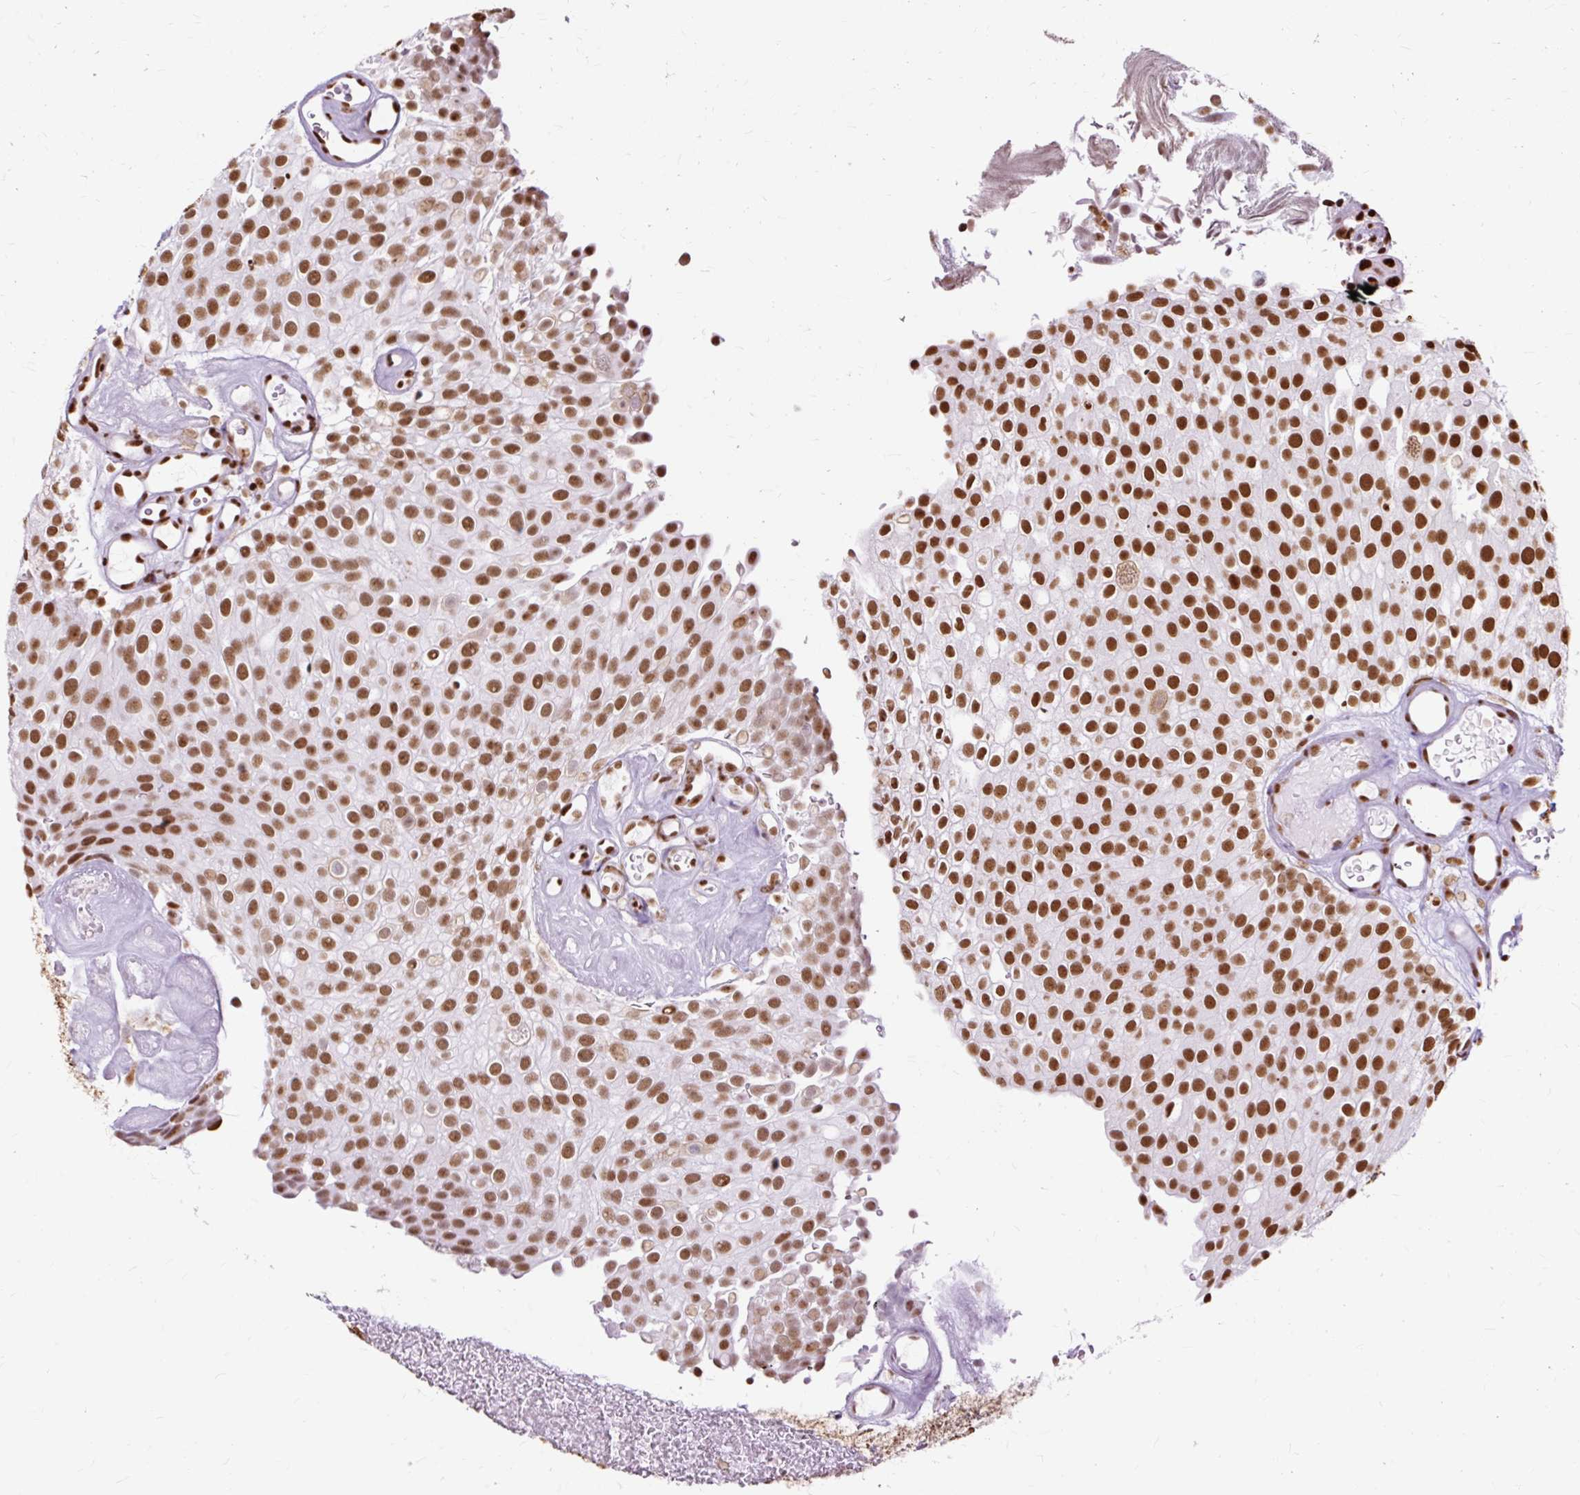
{"staining": {"intensity": "strong", "quantity": ">75%", "location": "nuclear"}, "tissue": "urothelial cancer", "cell_type": "Tumor cells", "image_type": "cancer", "snomed": [{"axis": "morphology", "description": "Urothelial carcinoma, Low grade"}, {"axis": "topography", "description": "Urinary bladder"}], "caption": "The image shows staining of low-grade urothelial carcinoma, revealing strong nuclear protein staining (brown color) within tumor cells.", "gene": "XRCC6", "patient": {"sex": "male", "age": 78}}